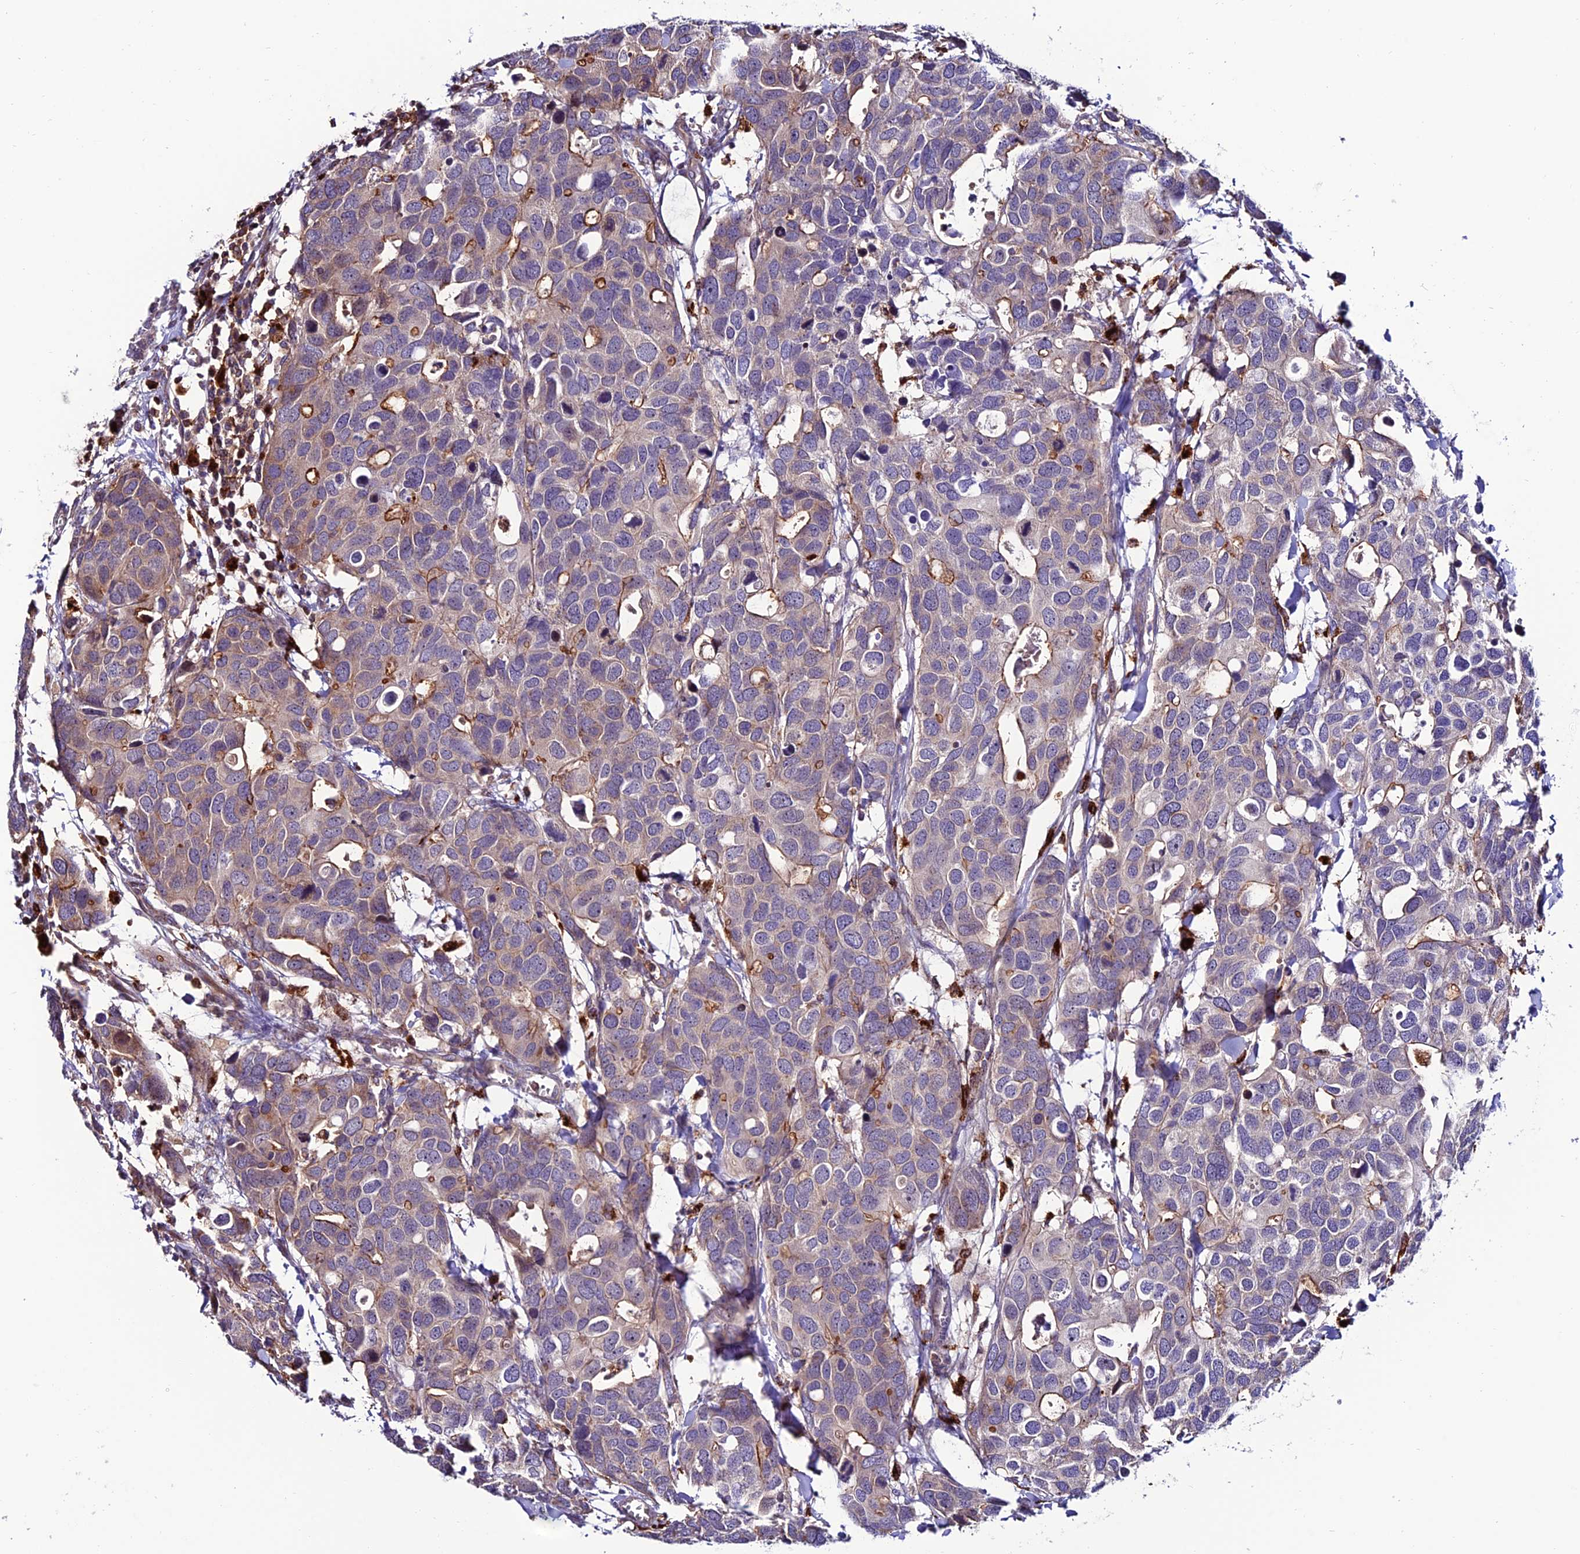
{"staining": {"intensity": "weak", "quantity": "<25%", "location": "cytoplasmic/membranous"}, "tissue": "breast cancer", "cell_type": "Tumor cells", "image_type": "cancer", "snomed": [{"axis": "morphology", "description": "Duct carcinoma"}, {"axis": "topography", "description": "Breast"}], "caption": "Immunohistochemistry micrograph of neoplastic tissue: breast cancer (intraductal carcinoma) stained with DAB (3,3'-diaminobenzidine) reveals no significant protein expression in tumor cells.", "gene": "ARHGEF18", "patient": {"sex": "female", "age": 83}}